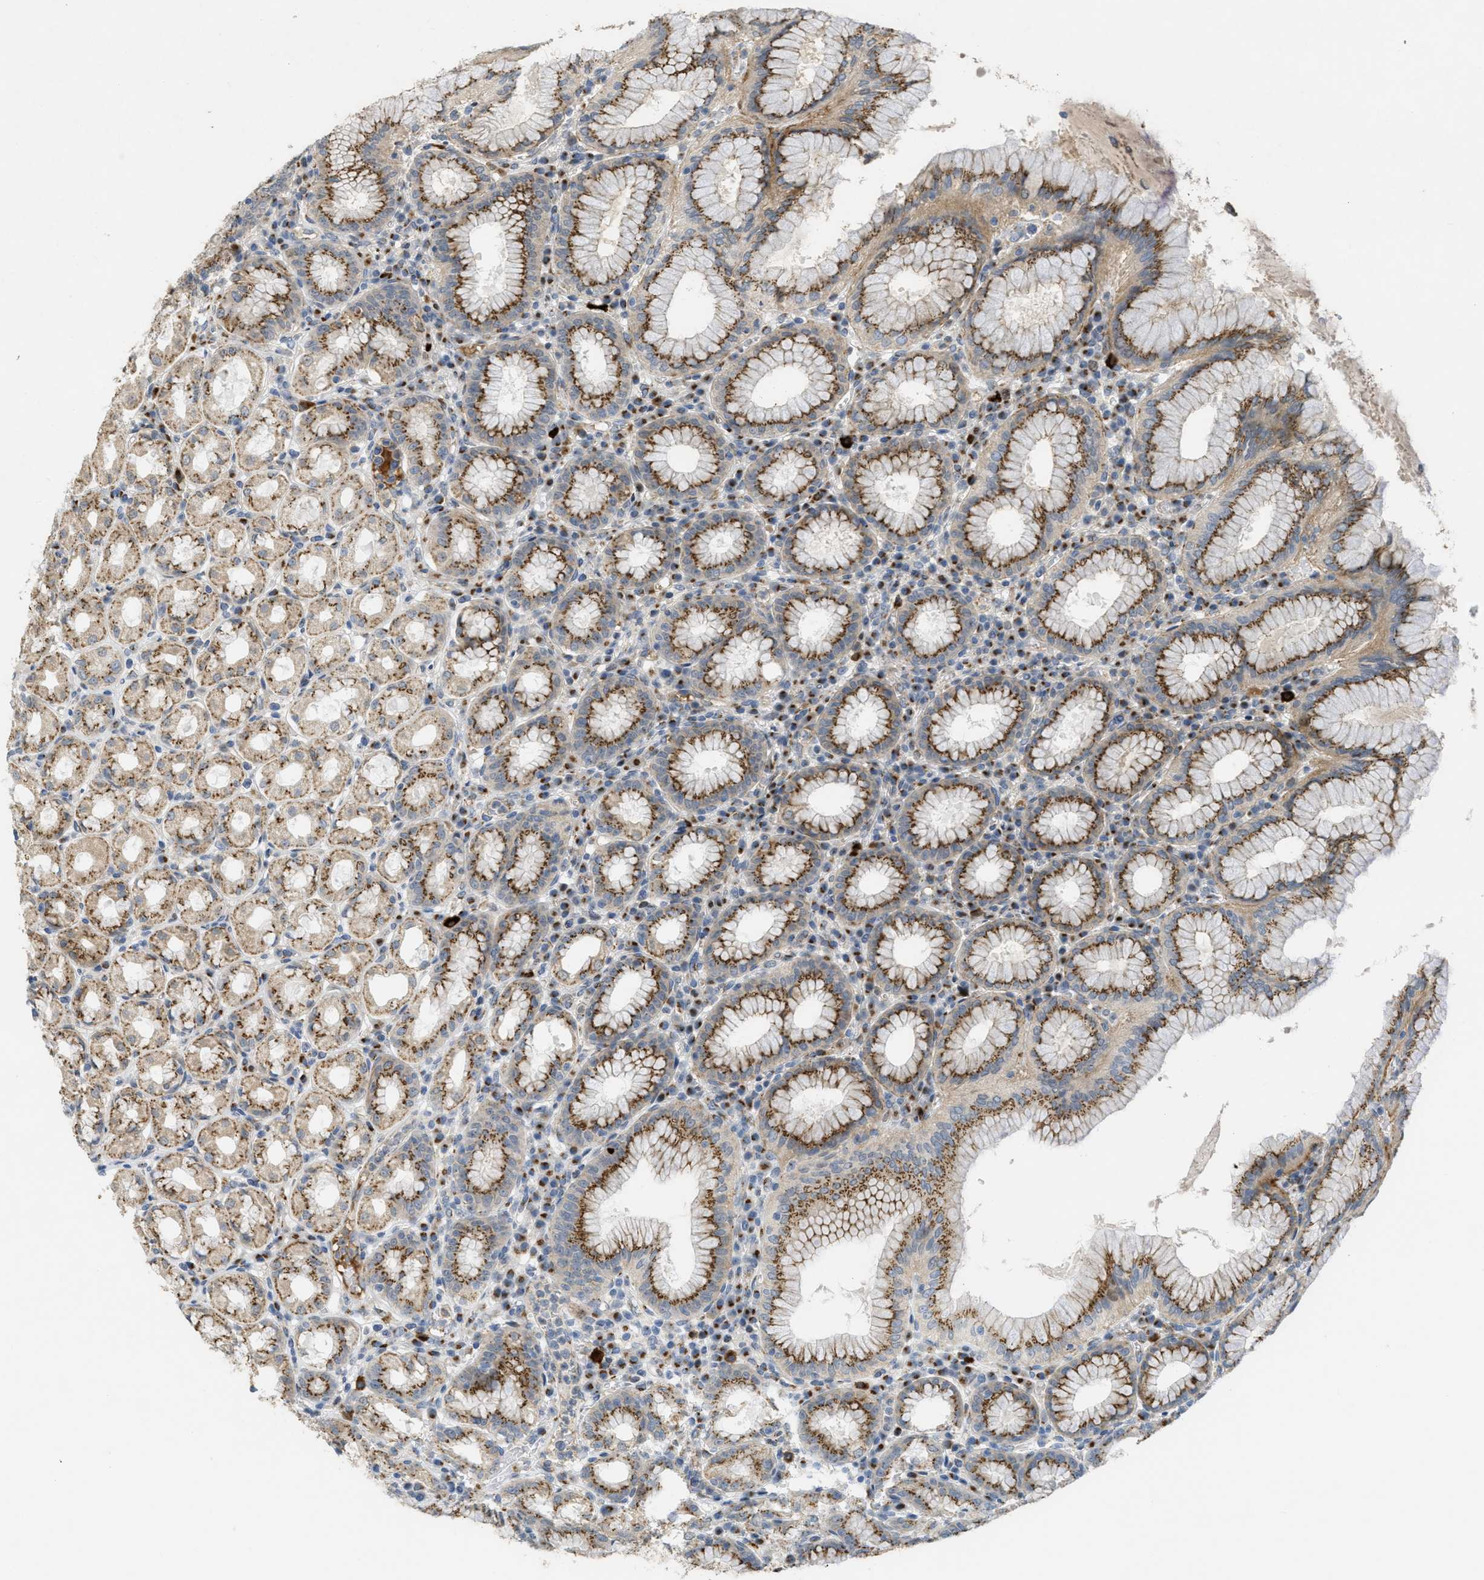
{"staining": {"intensity": "strong", "quantity": ">75%", "location": "cytoplasmic/membranous"}, "tissue": "stomach", "cell_type": "Glandular cells", "image_type": "normal", "snomed": [{"axis": "morphology", "description": "Normal tissue, NOS"}, {"axis": "topography", "description": "Stomach"}, {"axis": "topography", "description": "Stomach, lower"}], "caption": "Immunohistochemistry image of unremarkable stomach: human stomach stained using immunohistochemistry exhibits high levels of strong protein expression localized specifically in the cytoplasmic/membranous of glandular cells, appearing as a cytoplasmic/membranous brown color.", "gene": "ZFPL1", "patient": {"sex": "female", "age": 56}}